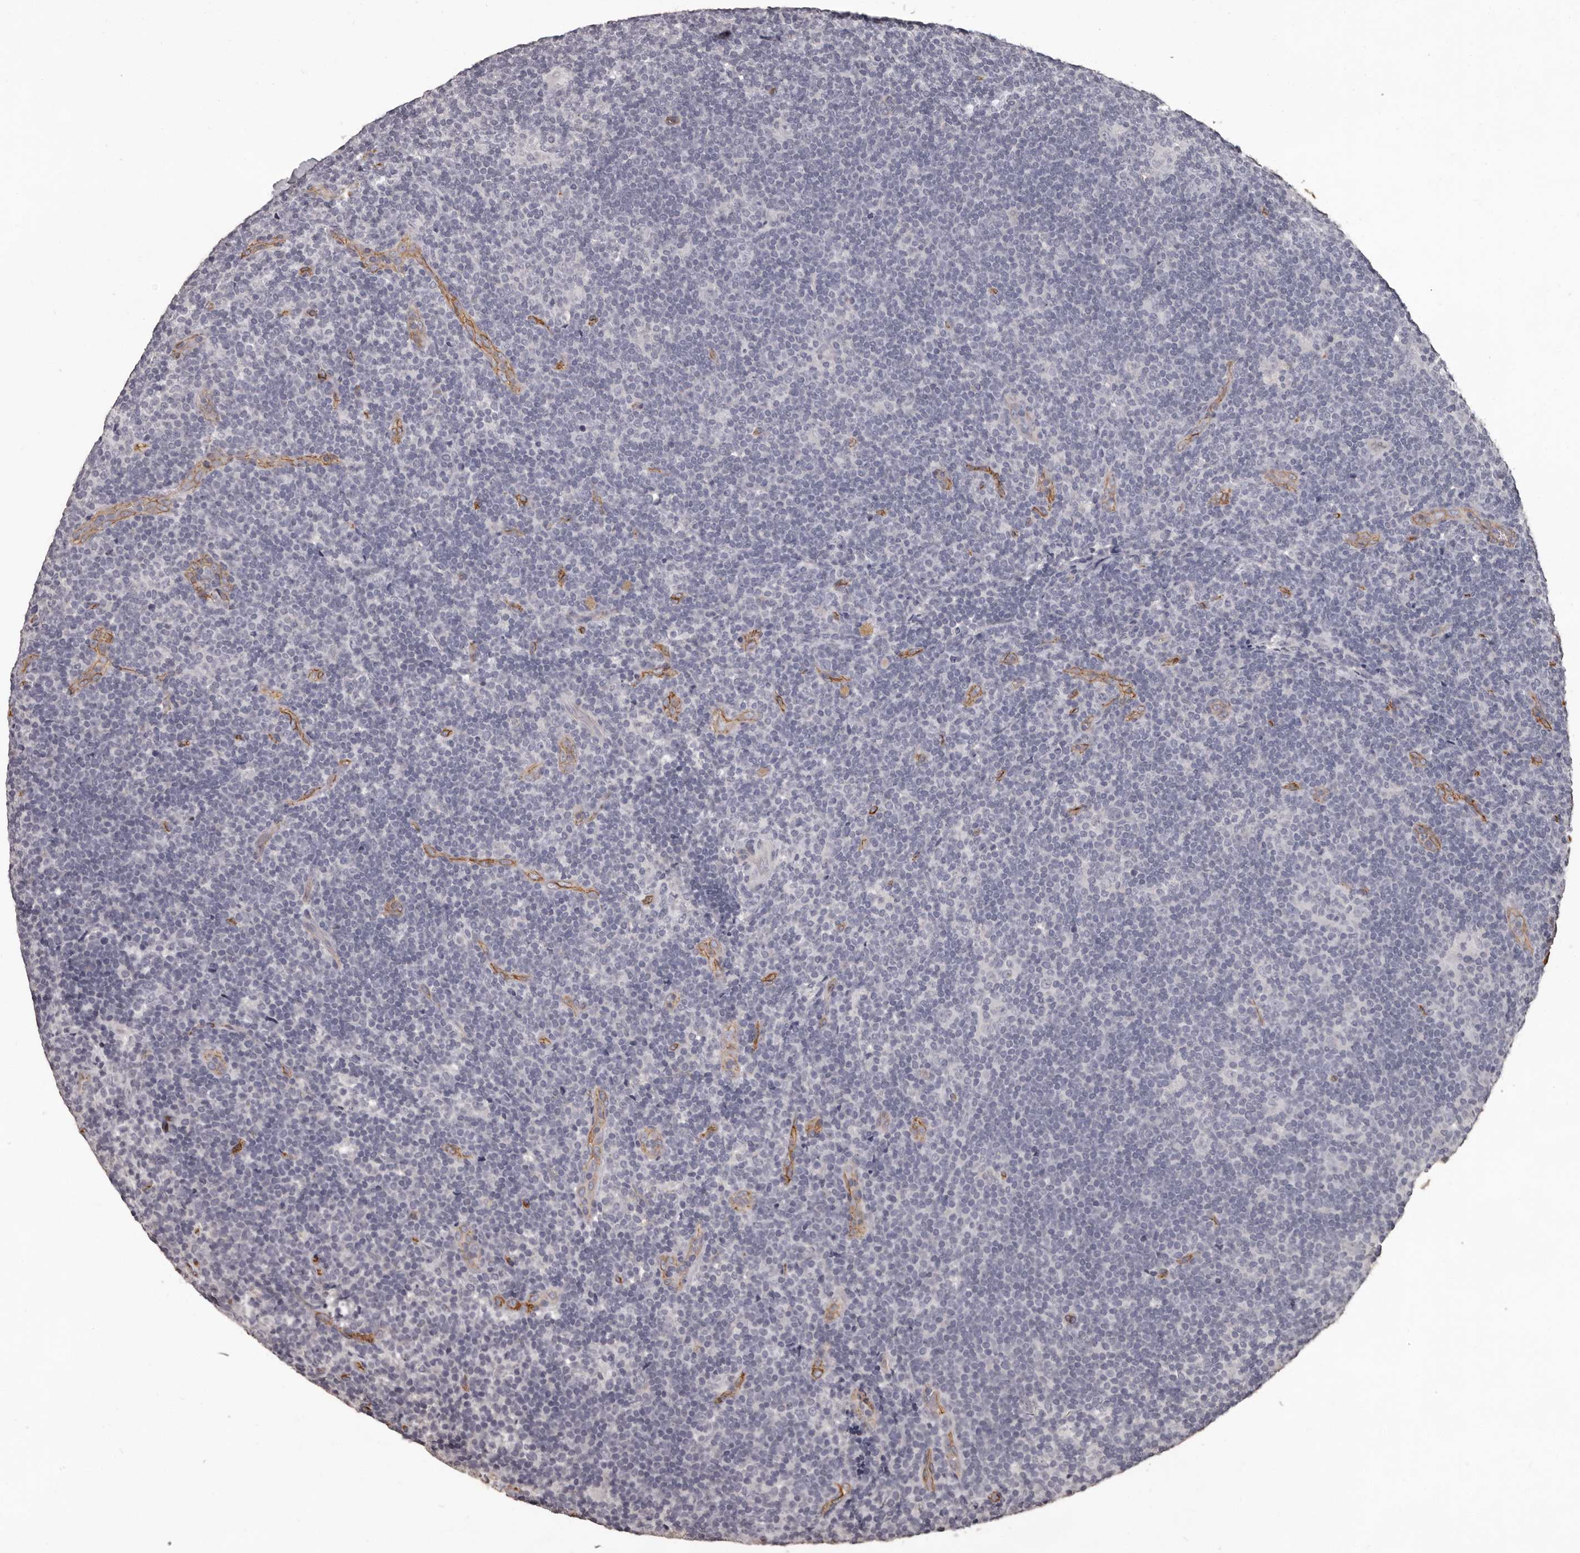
{"staining": {"intensity": "negative", "quantity": "none", "location": "none"}, "tissue": "lymphoma", "cell_type": "Tumor cells", "image_type": "cancer", "snomed": [{"axis": "morphology", "description": "Hodgkin's disease, NOS"}, {"axis": "topography", "description": "Lymph node"}], "caption": "Immunohistochemistry (IHC) micrograph of Hodgkin's disease stained for a protein (brown), which displays no positivity in tumor cells.", "gene": "GPR78", "patient": {"sex": "female", "age": 57}}